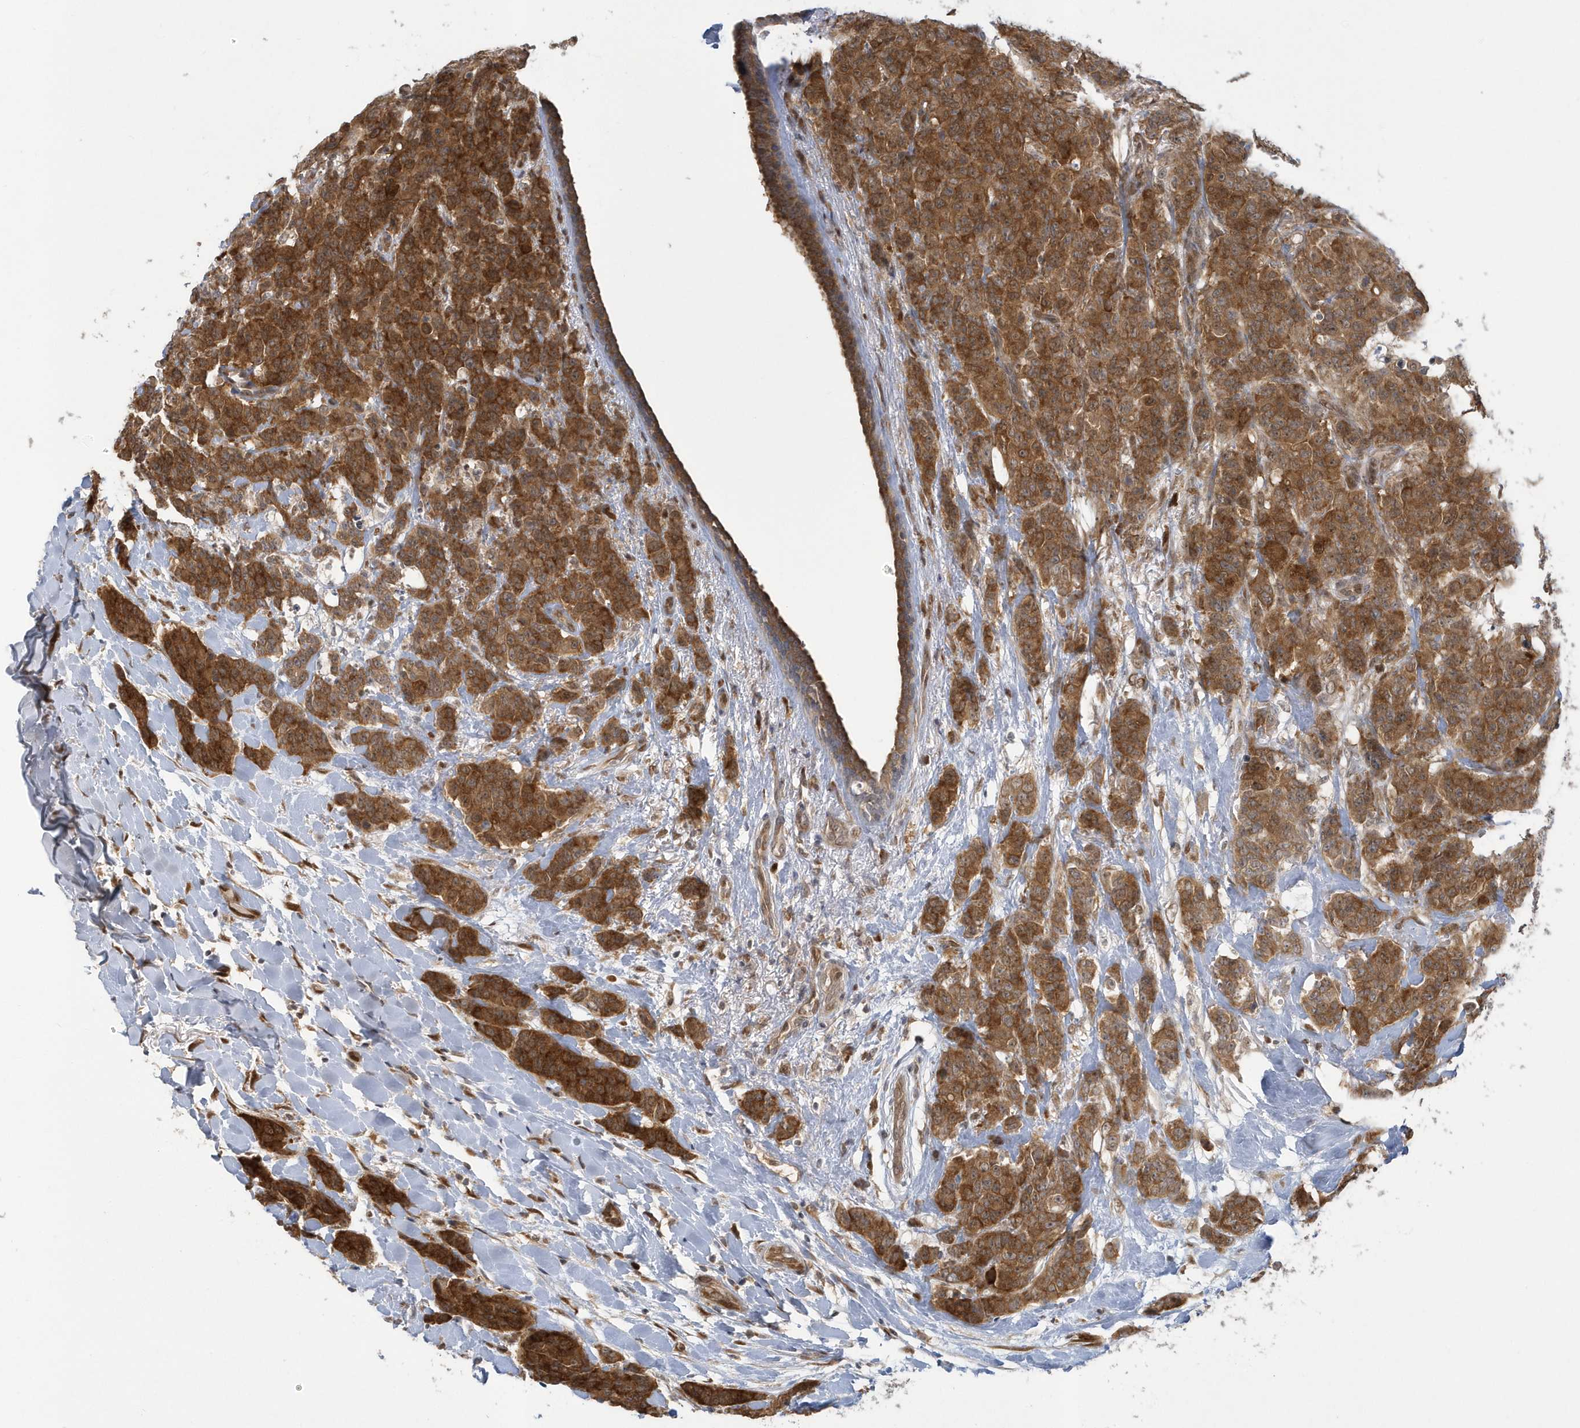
{"staining": {"intensity": "strong", "quantity": ">75%", "location": "cytoplasmic/membranous"}, "tissue": "breast cancer", "cell_type": "Tumor cells", "image_type": "cancer", "snomed": [{"axis": "morphology", "description": "Duct carcinoma"}, {"axis": "topography", "description": "Breast"}], "caption": "Tumor cells exhibit high levels of strong cytoplasmic/membranous expression in approximately >75% of cells in human intraductal carcinoma (breast).", "gene": "ATG4A", "patient": {"sex": "female", "age": 40}}